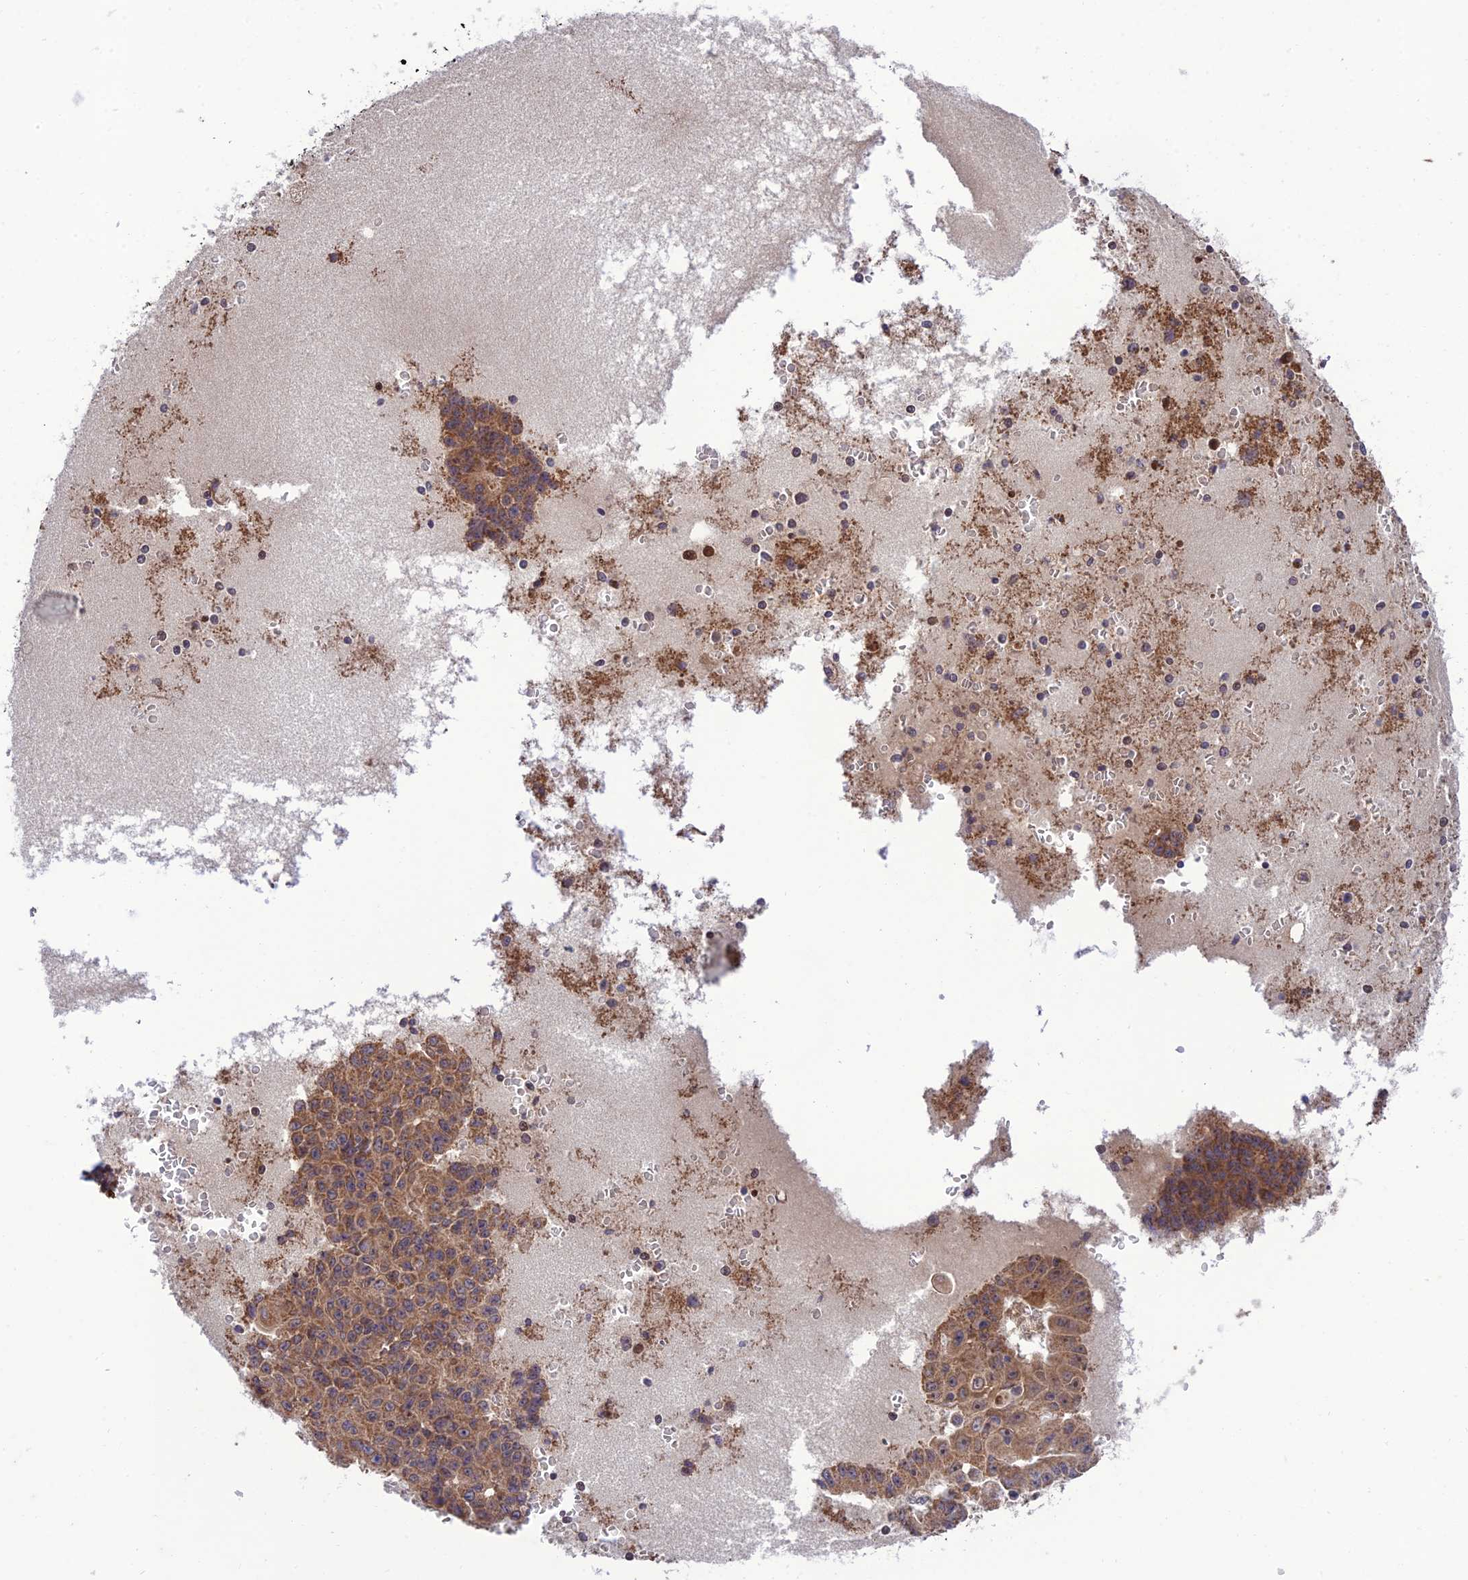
{"staining": {"intensity": "moderate", "quantity": ">75%", "location": "cytoplasmic/membranous"}, "tissue": "ovarian cancer", "cell_type": "Tumor cells", "image_type": "cancer", "snomed": [{"axis": "morphology", "description": "Carcinoma, endometroid"}, {"axis": "topography", "description": "Ovary"}], "caption": "Ovarian cancer (endometroid carcinoma) was stained to show a protein in brown. There is medium levels of moderate cytoplasmic/membranous staining in approximately >75% of tumor cells.", "gene": "PLEKHG2", "patient": {"sex": "female", "age": 42}}